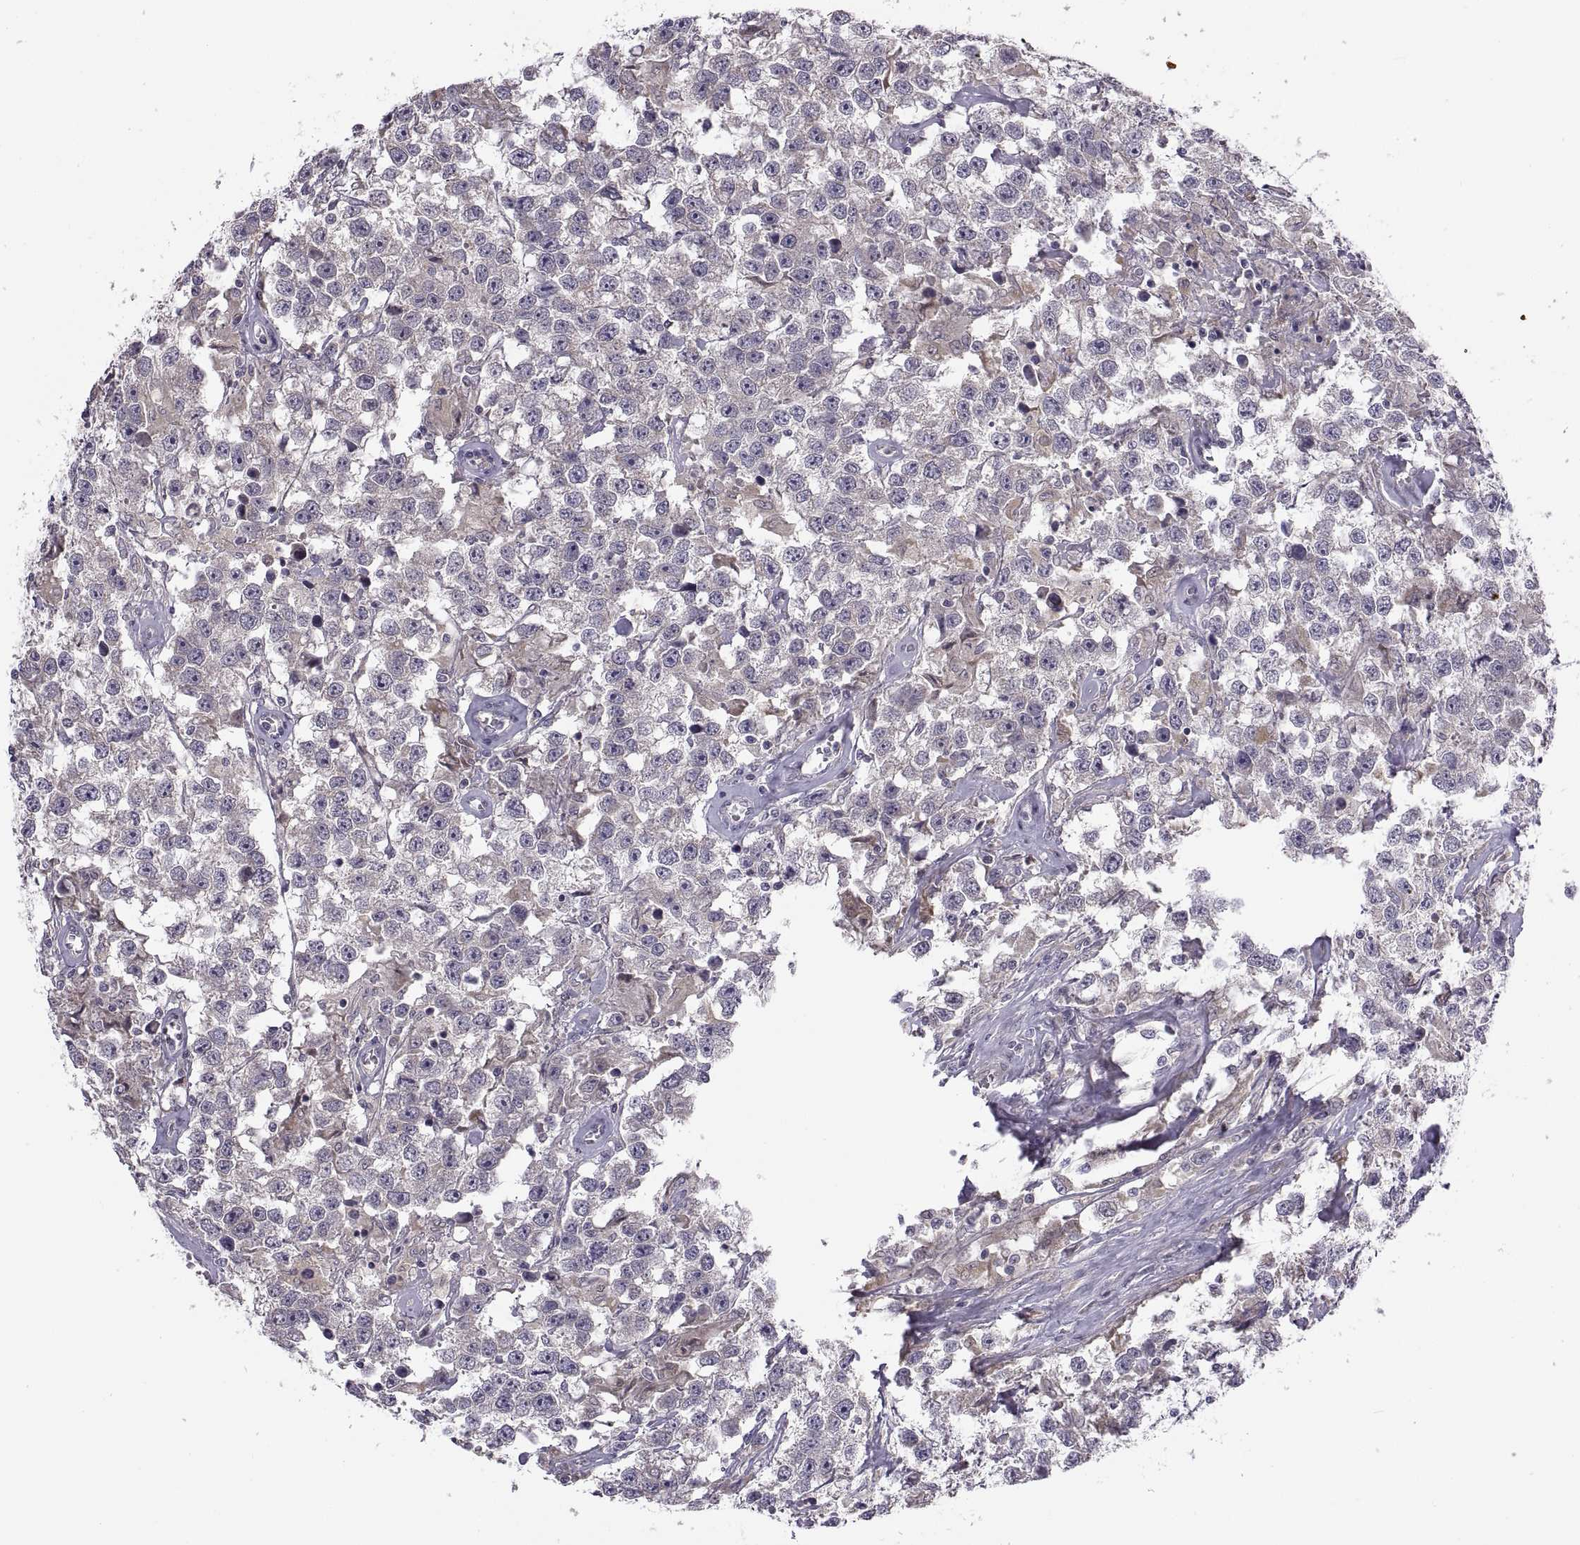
{"staining": {"intensity": "weak", "quantity": "25%-75%", "location": "cytoplasmic/membranous"}, "tissue": "testis cancer", "cell_type": "Tumor cells", "image_type": "cancer", "snomed": [{"axis": "morphology", "description": "Seminoma, NOS"}, {"axis": "topography", "description": "Testis"}], "caption": "Tumor cells reveal low levels of weak cytoplasmic/membranous expression in about 25%-75% of cells in human seminoma (testis).", "gene": "ACSBG2", "patient": {"sex": "male", "age": 43}}